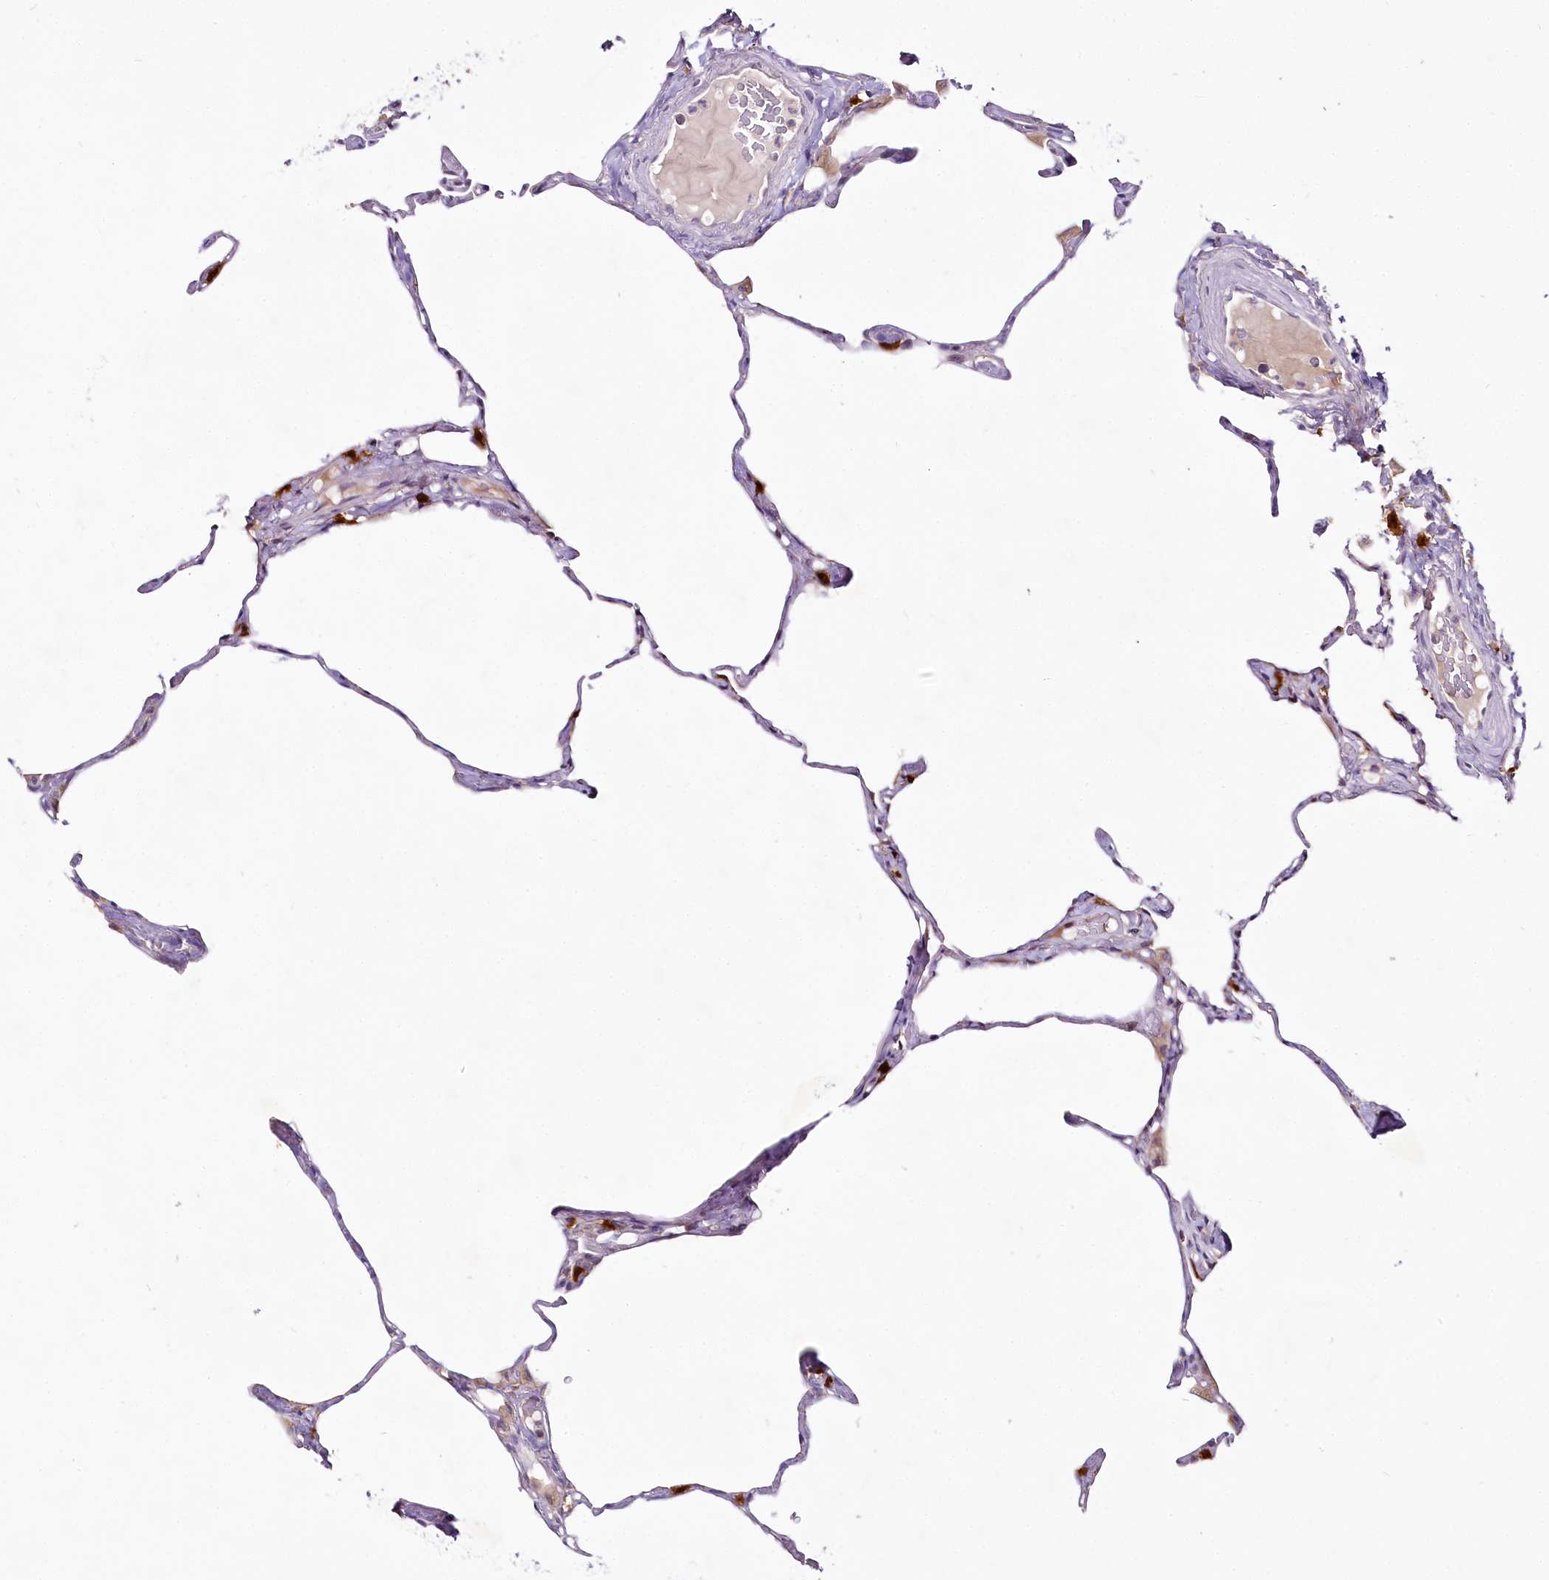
{"staining": {"intensity": "negative", "quantity": "none", "location": "none"}, "tissue": "lung", "cell_type": "Alveolar cells", "image_type": "normal", "snomed": [{"axis": "morphology", "description": "Normal tissue, NOS"}, {"axis": "topography", "description": "Lung"}], "caption": "There is no significant expression in alveolar cells of lung. (Stains: DAB (3,3'-diaminobenzidine) IHC with hematoxylin counter stain, Microscopy: brightfield microscopy at high magnification).", "gene": "VWA5A", "patient": {"sex": "male", "age": 65}}